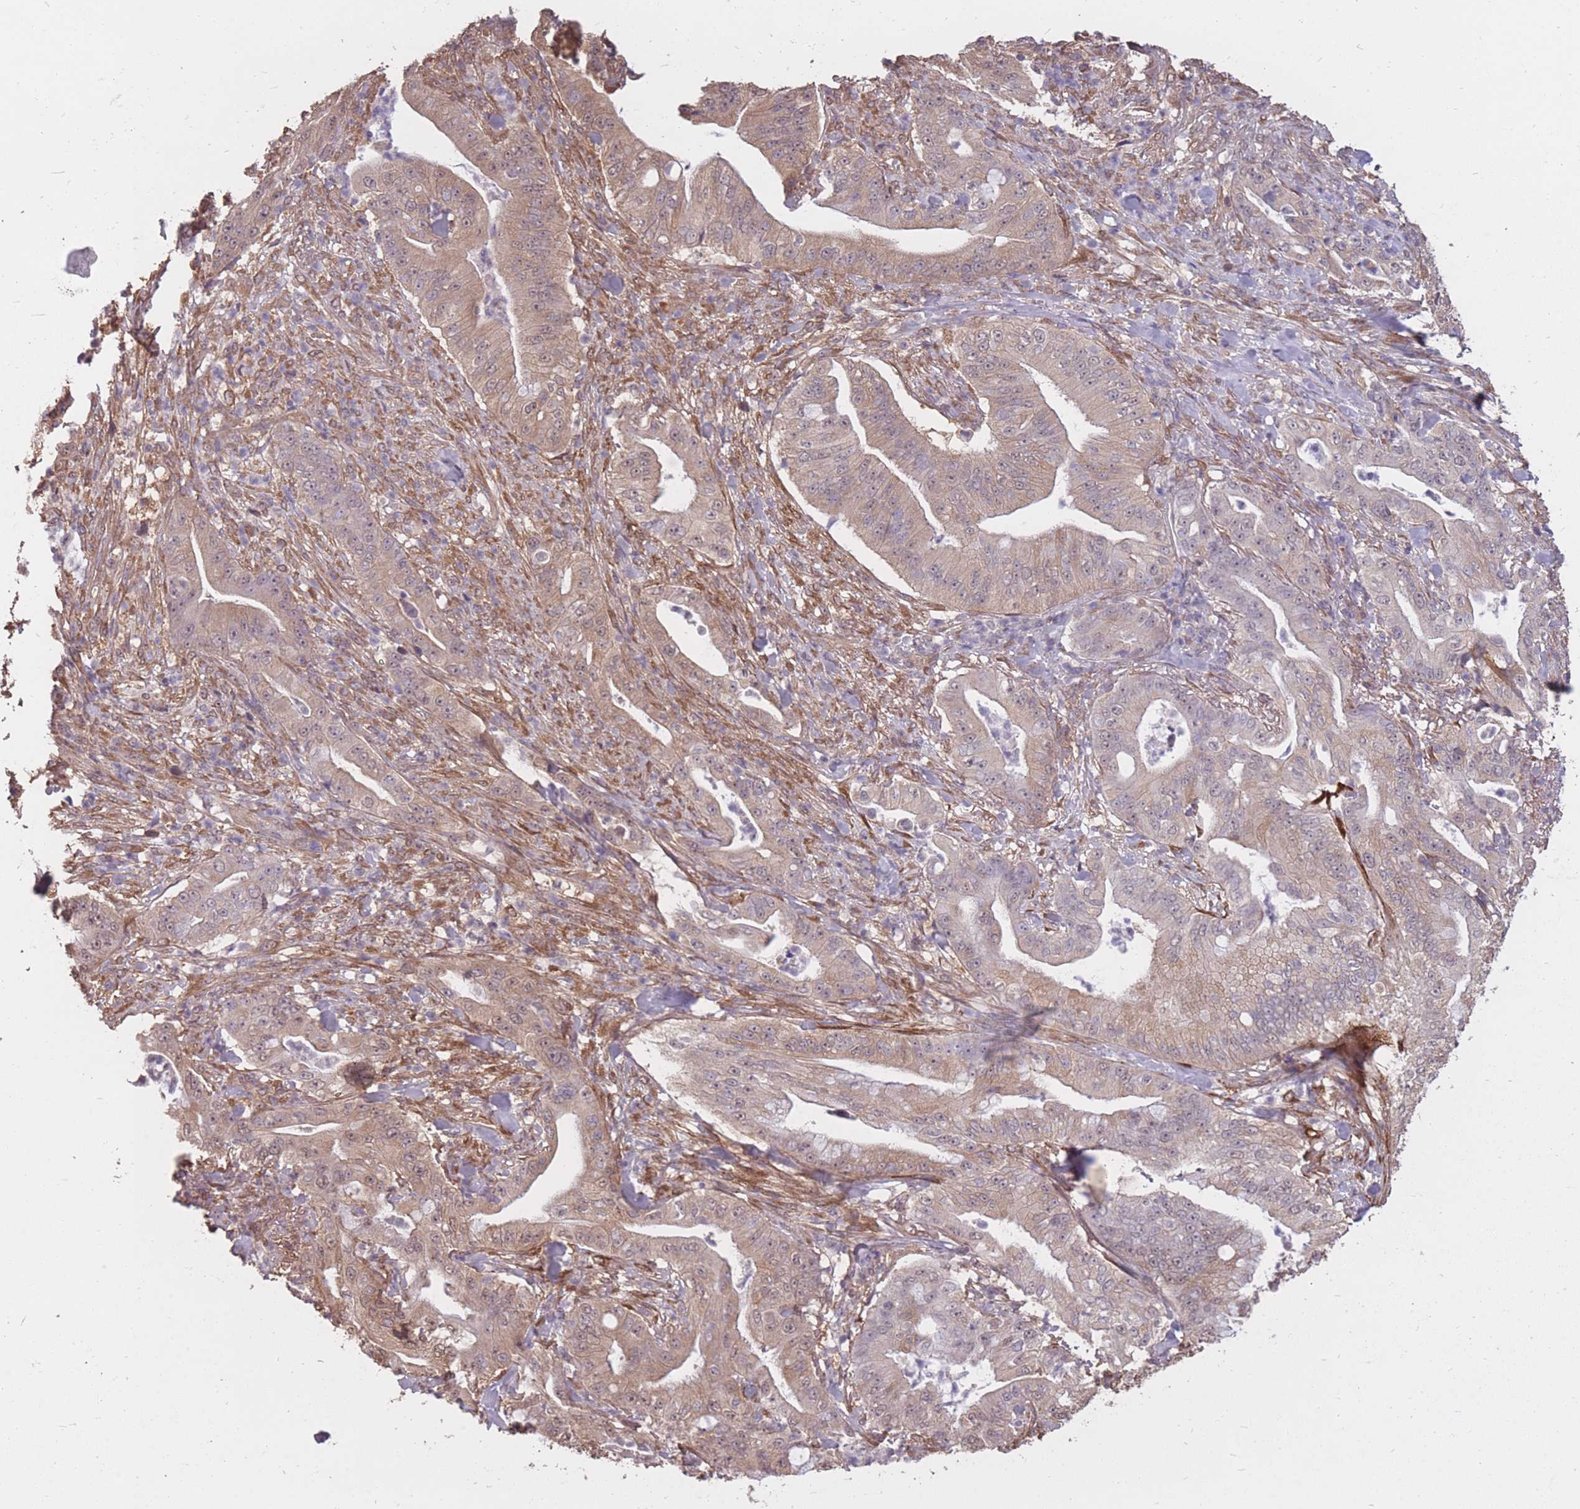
{"staining": {"intensity": "weak", "quantity": "25%-75%", "location": "cytoplasmic/membranous"}, "tissue": "pancreatic cancer", "cell_type": "Tumor cells", "image_type": "cancer", "snomed": [{"axis": "morphology", "description": "Adenocarcinoma, NOS"}, {"axis": "topography", "description": "Pancreas"}], "caption": "Immunohistochemistry photomicrograph of neoplastic tissue: pancreatic adenocarcinoma stained using immunohistochemistry (IHC) demonstrates low levels of weak protein expression localized specifically in the cytoplasmic/membranous of tumor cells, appearing as a cytoplasmic/membranous brown color.", "gene": "DYNC1LI2", "patient": {"sex": "male", "age": 71}}